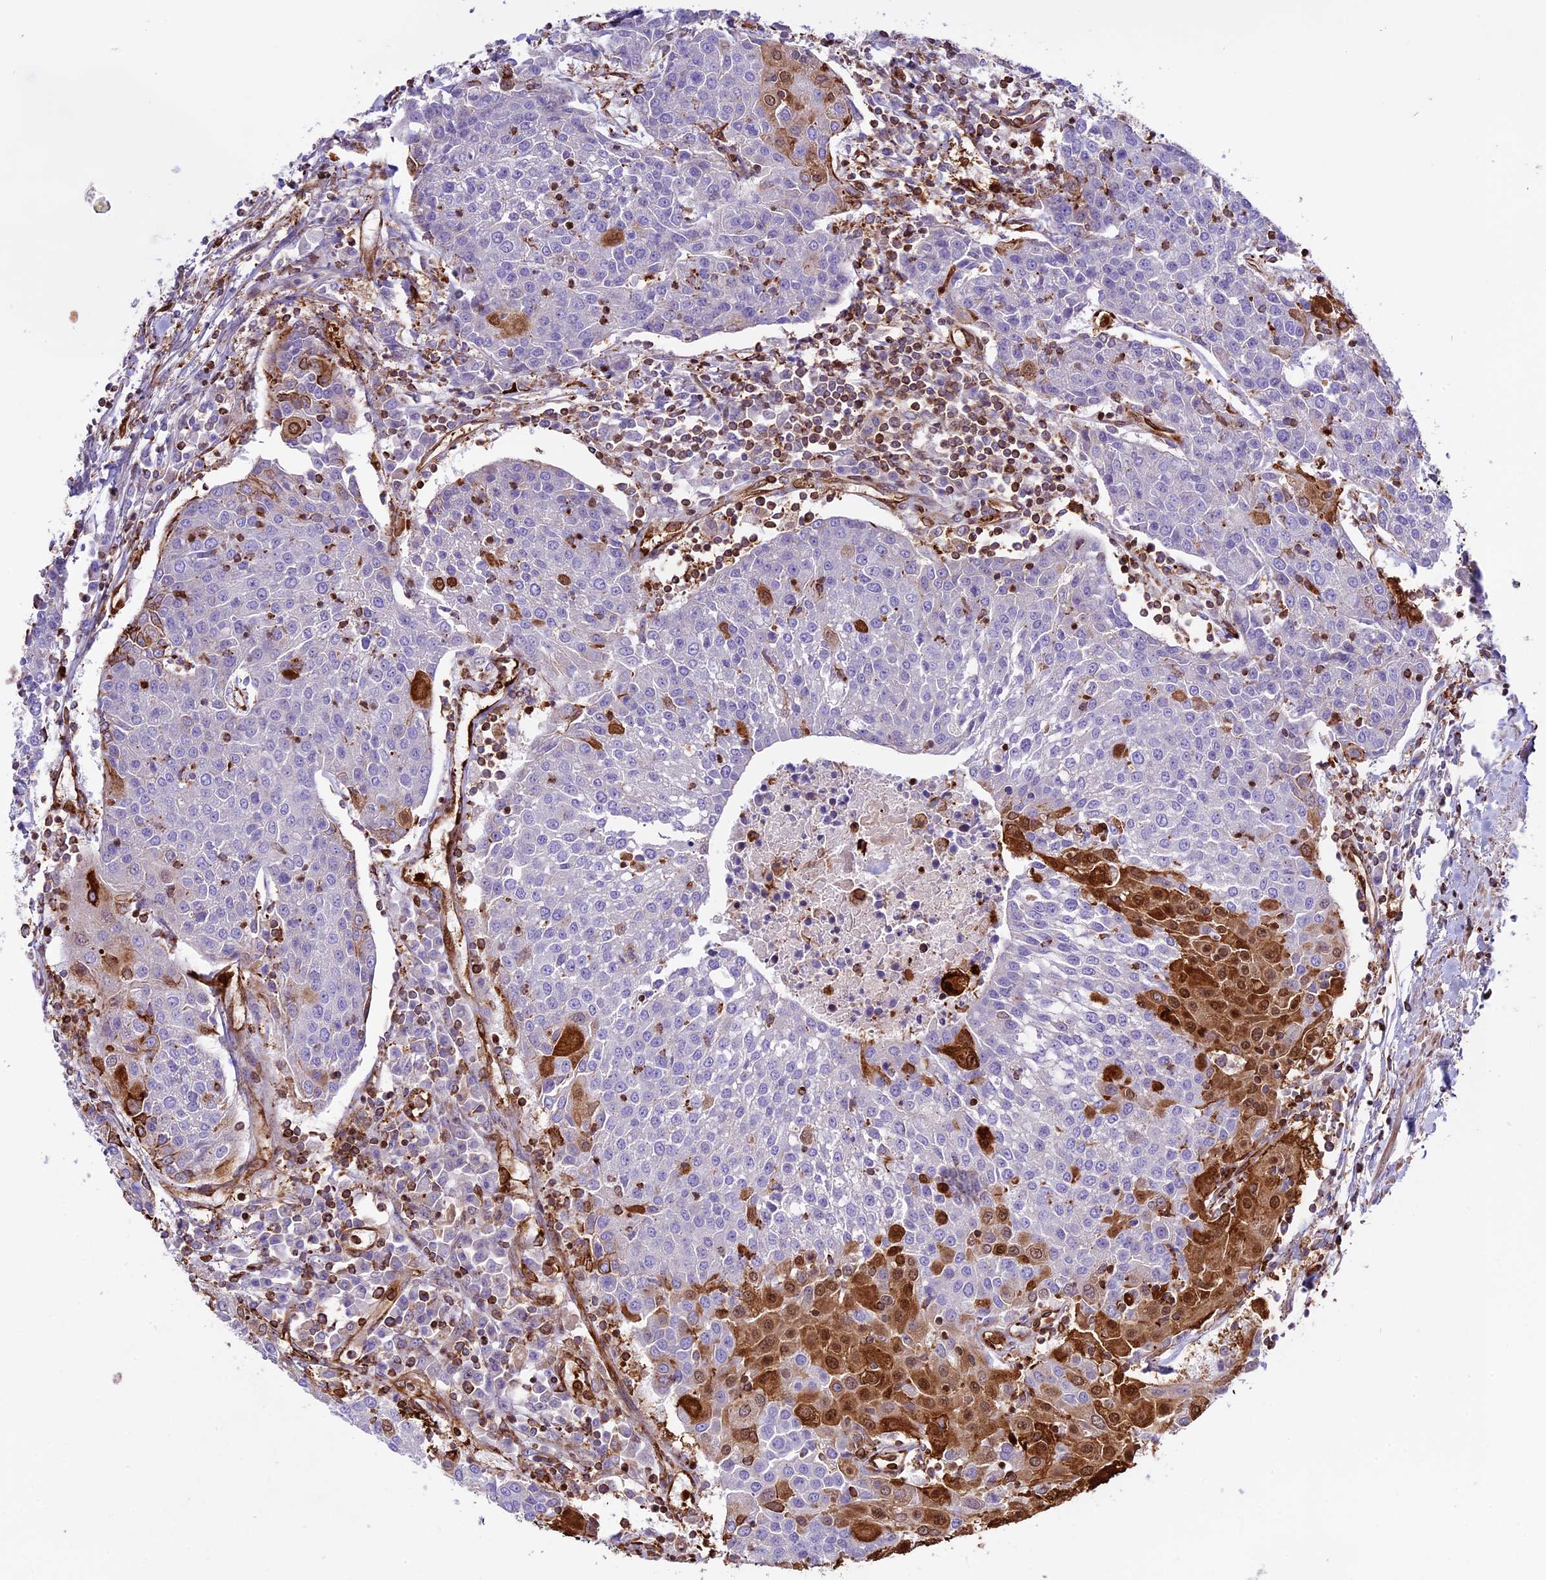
{"staining": {"intensity": "negative", "quantity": "none", "location": "none"}, "tissue": "urothelial cancer", "cell_type": "Tumor cells", "image_type": "cancer", "snomed": [{"axis": "morphology", "description": "Urothelial carcinoma, High grade"}, {"axis": "topography", "description": "Urinary bladder"}], "caption": "Histopathology image shows no protein positivity in tumor cells of high-grade urothelial carcinoma tissue.", "gene": "CD99L2", "patient": {"sex": "female", "age": 85}}